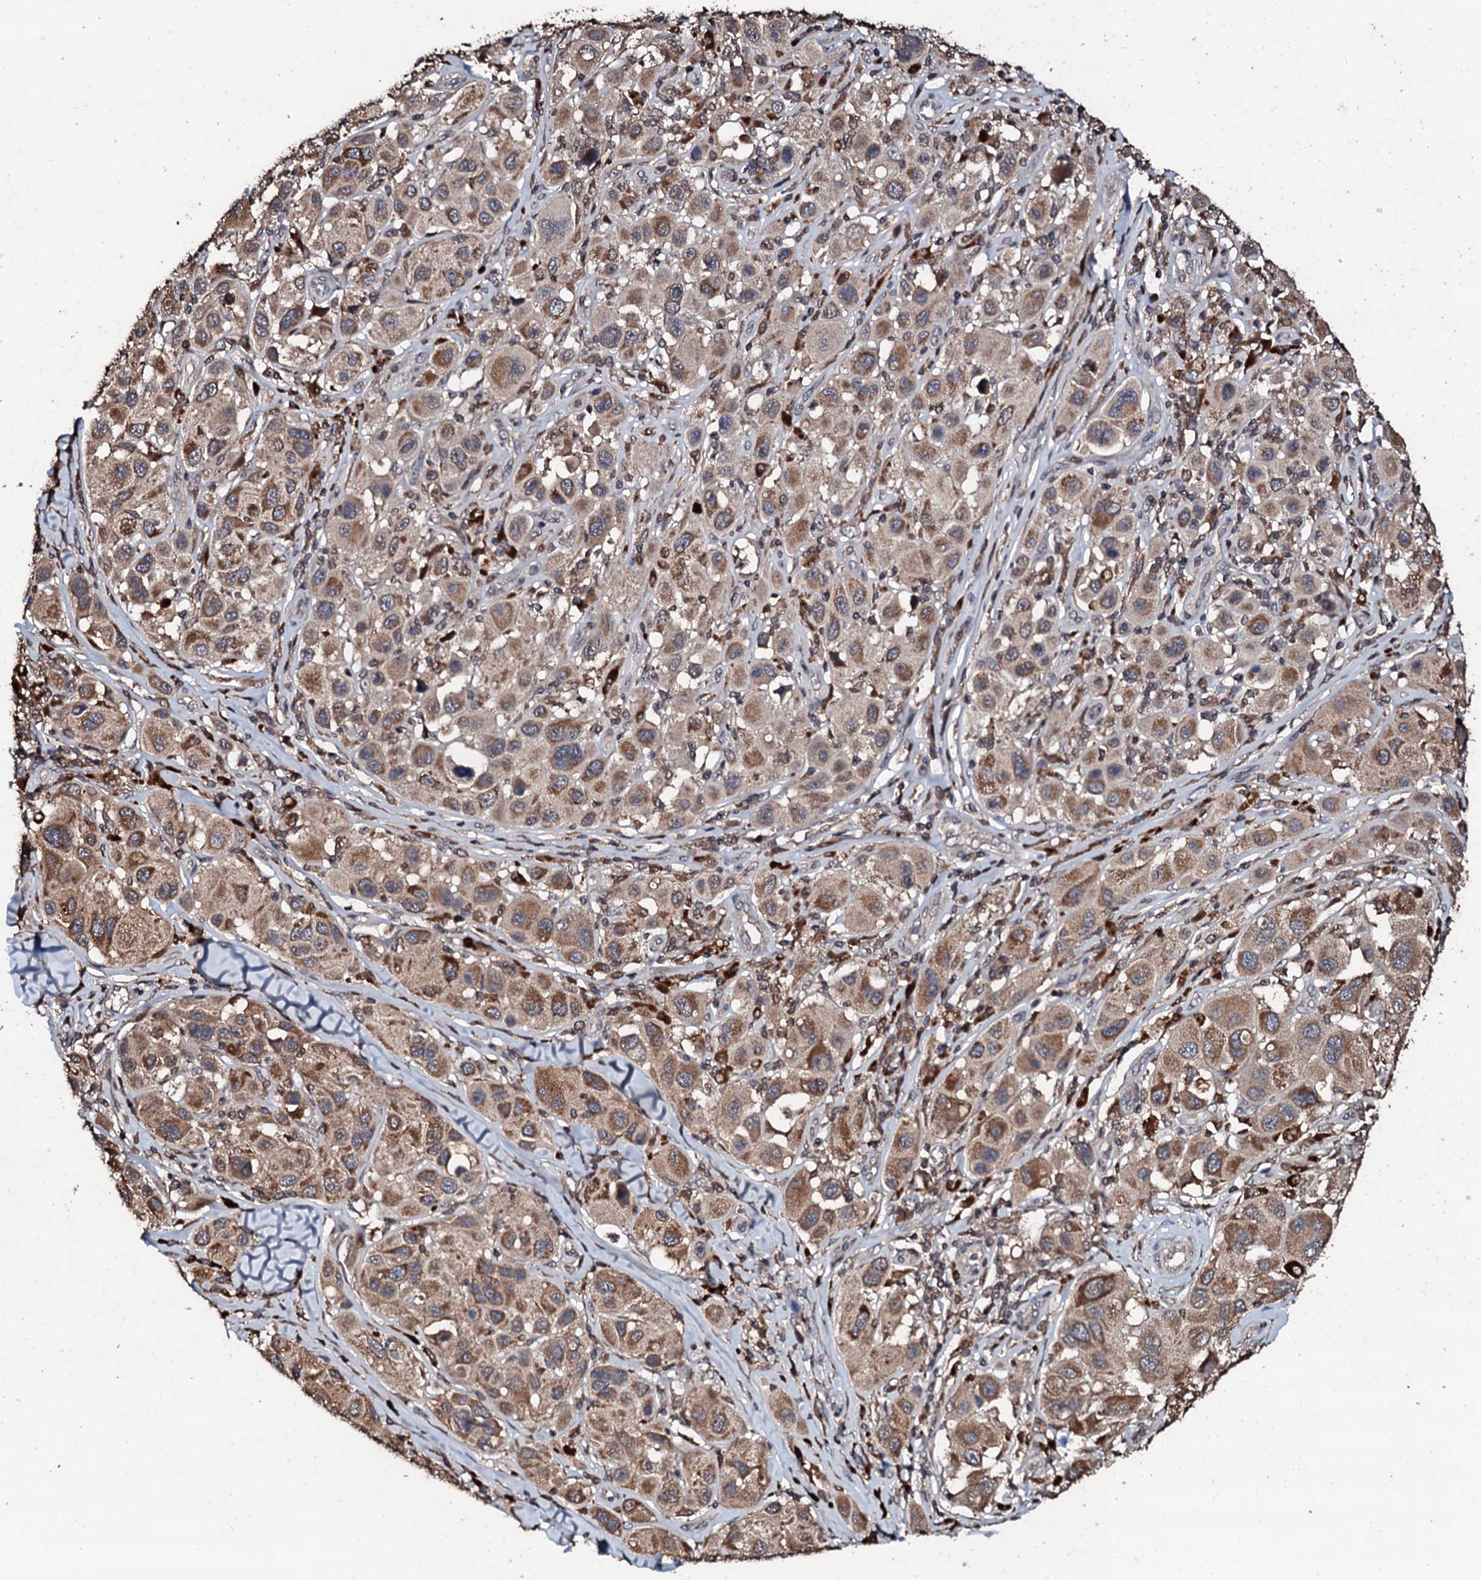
{"staining": {"intensity": "moderate", "quantity": ">75%", "location": "cytoplasmic/membranous"}, "tissue": "melanoma", "cell_type": "Tumor cells", "image_type": "cancer", "snomed": [{"axis": "morphology", "description": "Malignant melanoma, Metastatic site"}, {"axis": "topography", "description": "Skin"}], "caption": "Immunohistochemistry (DAB) staining of malignant melanoma (metastatic site) reveals moderate cytoplasmic/membranous protein staining in approximately >75% of tumor cells.", "gene": "SDHAF2", "patient": {"sex": "male", "age": 41}}